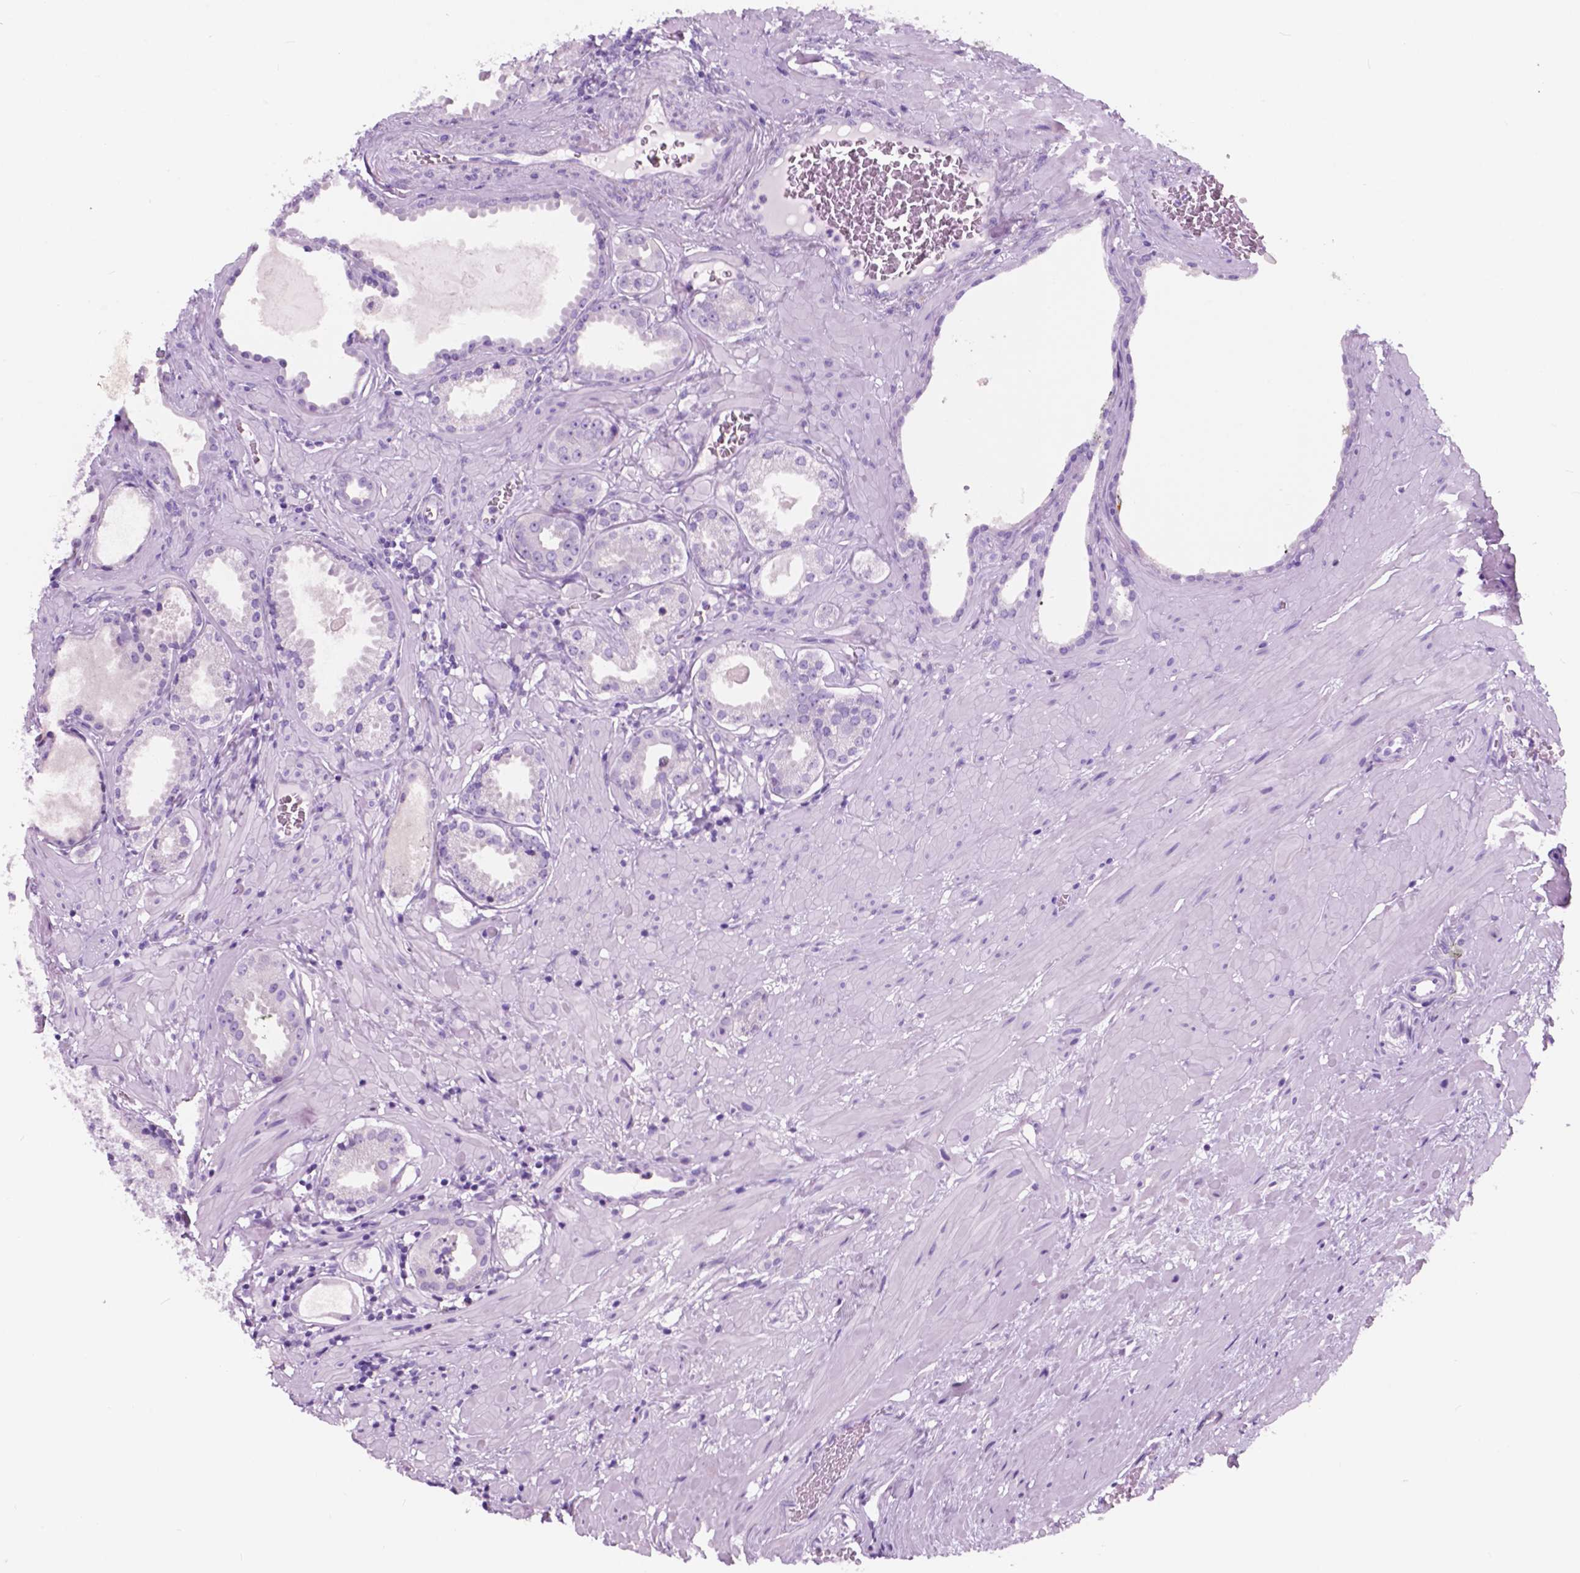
{"staining": {"intensity": "negative", "quantity": "none", "location": "none"}, "tissue": "prostate cancer", "cell_type": "Tumor cells", "image_type": "cancer", "snomed": [{"axis": "morphology", "description": "Adenocarcinoma, NOS"}, {"axis": "morphology", "description": "Adenocarcinoma, Low grade"}, {"axis": "topography", "description": "Prostate"}], "caption": "Tumor cells show no significant positivity in low-grade adenocarcinoma (prostate).", "gene": "CUZD1", "patient": {"sex": "male", "age": 64}}